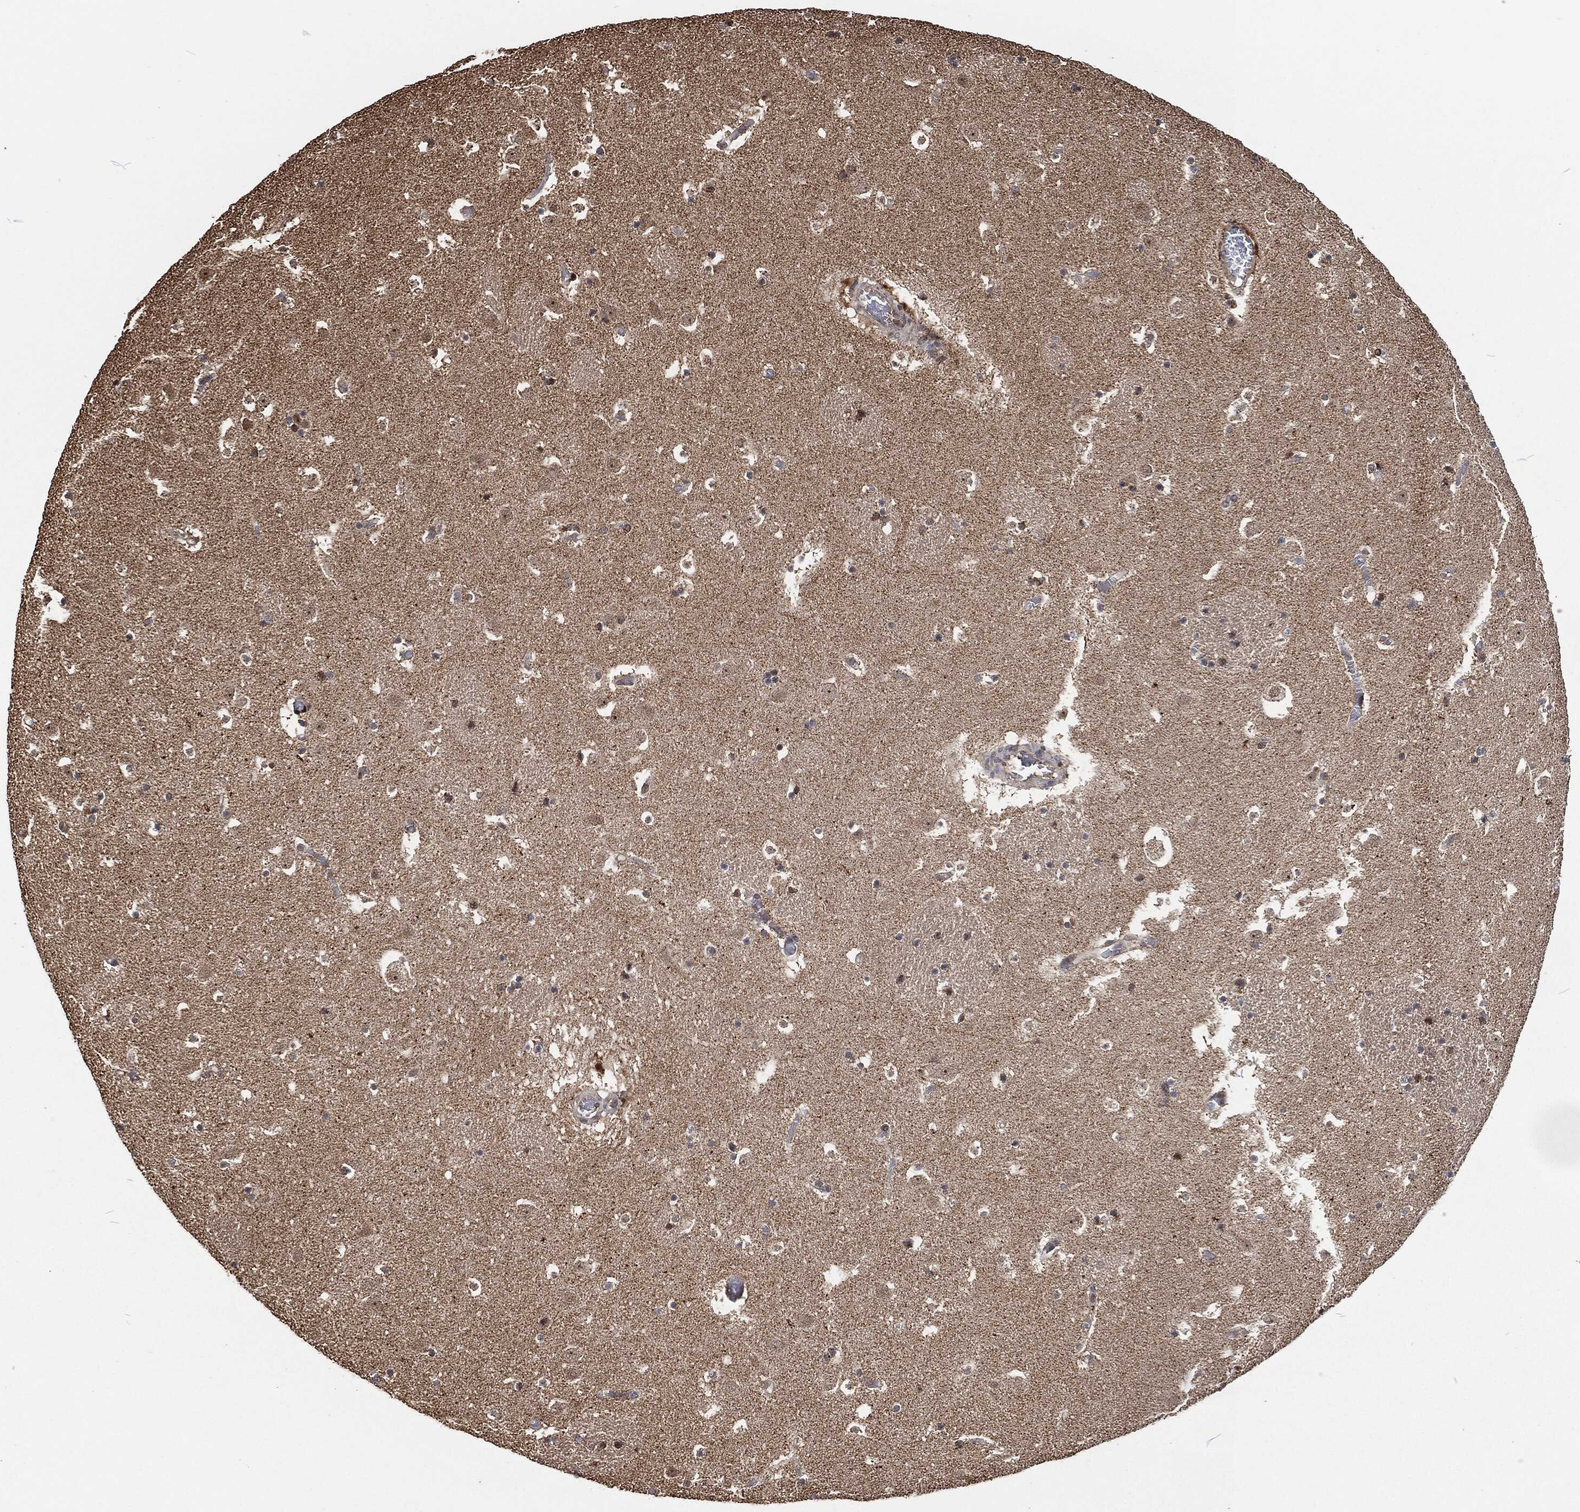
{"staining": {"intensity": "negative", "quantity": "none", "location": "none"}, "tissue": "caudate", "cell_type": "Glial cells", "image_type": "normal", "snomed": [{"axis": "morphology", "description": "Normal tissue, NOS"}, {"axis": "topography", "description": "Lateral ventricle wall"}], "caption": "An immunohistochemistry histopathology image of unremarkable caudate is shown. There is no staining in glial cells of caudate.", "gene": "SNAI1", "patient": {"sex": "female", "age": 42}}